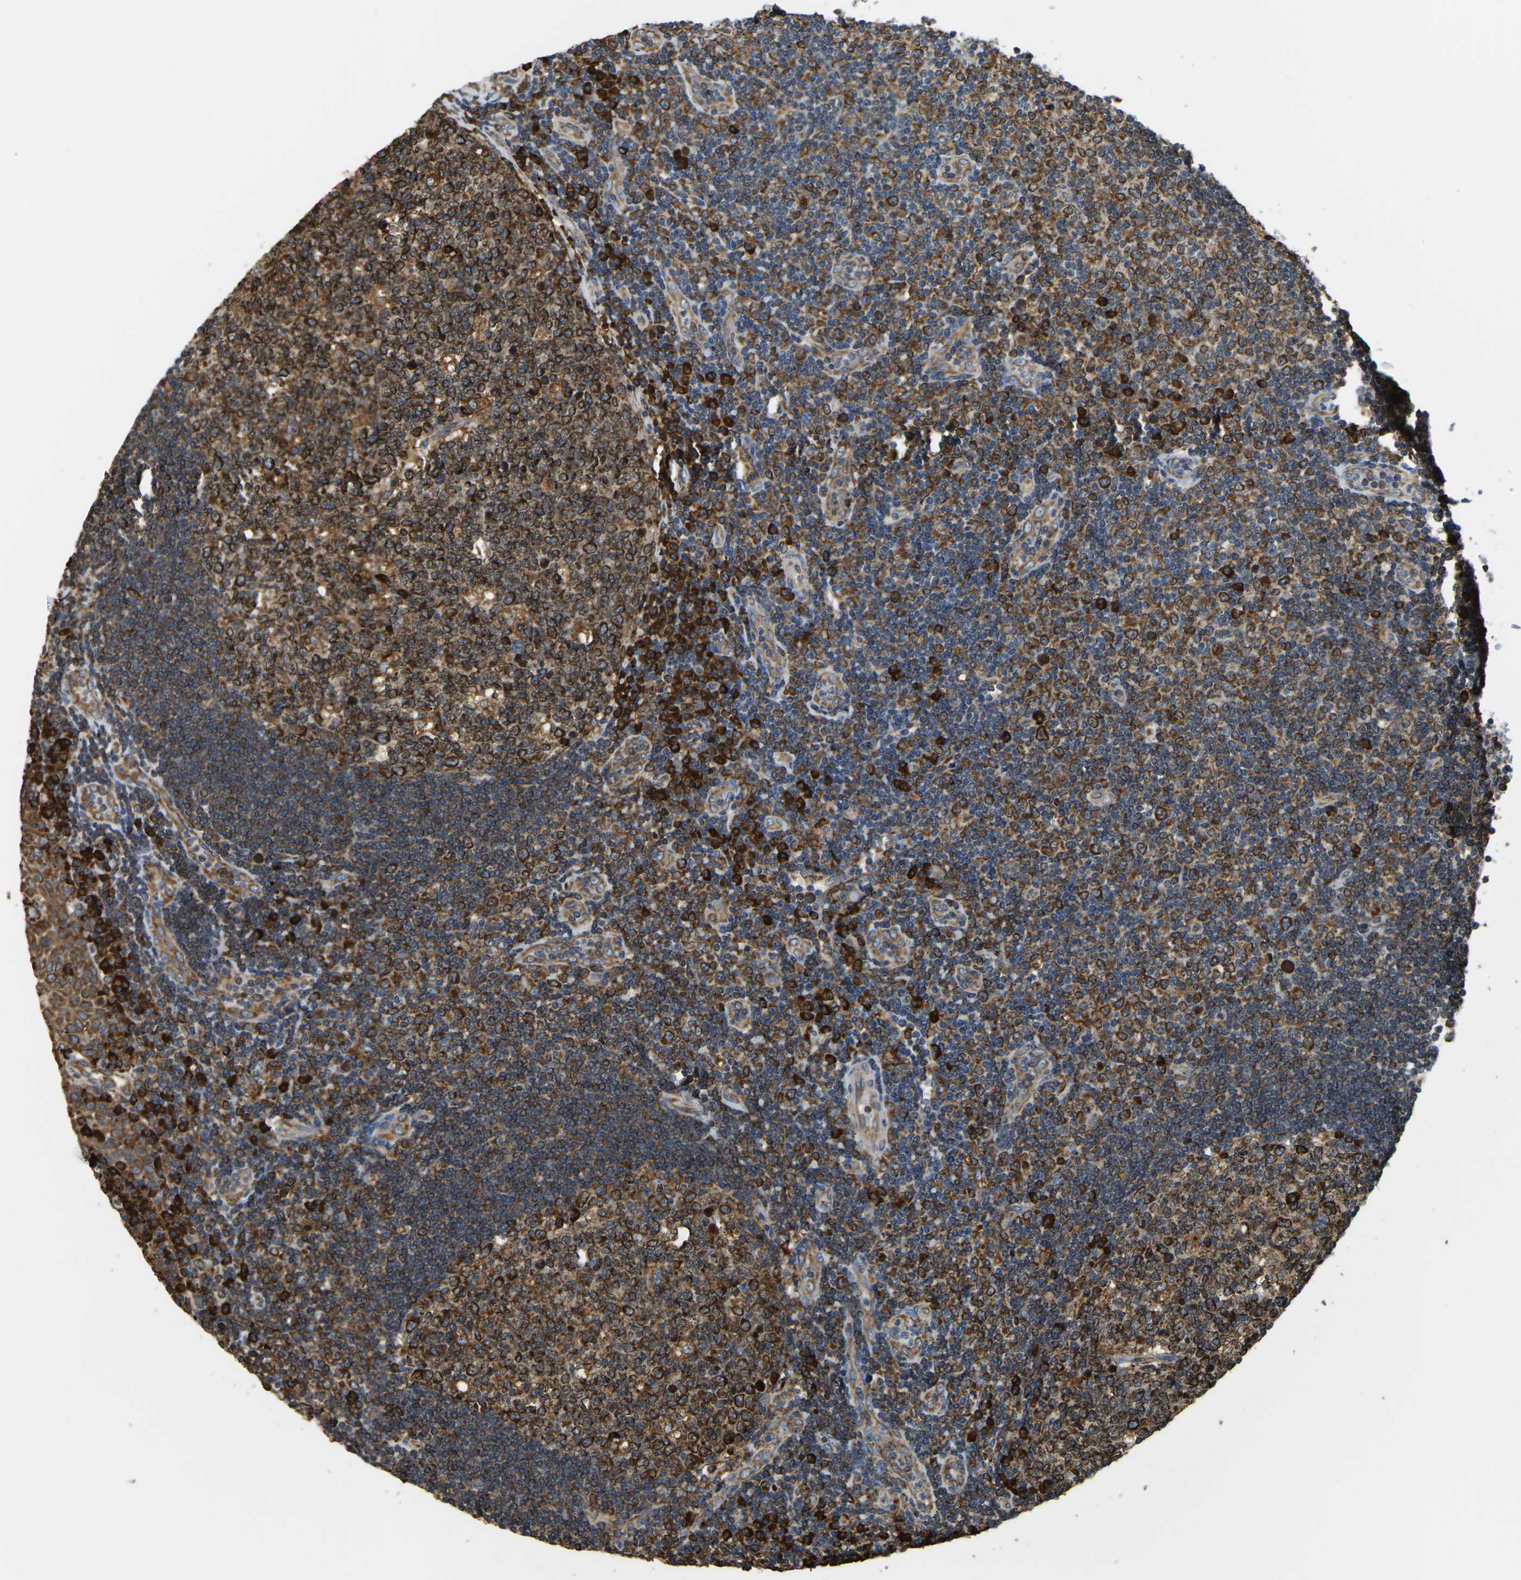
{"staining": {"intensity": "strong", "quantity": ">75%", "location": "cytoplasmic/membranous"}, "tissue": "tonsil", "cell_type": "Germinal center cells", "image_type": "normal", "snomed": [{"axis": "morphology", "description": "Normal tissue, NOS"}, {"axis": "topography", "description": "Tonsil"}], "caption": "Immunohistochemistry (IHC) of unremarkable human tonsil displays high levels of strong cytoplasmic/membranous staining in approximately >75% of germinal center cells.", "gene": "RNF115", "patient": {"sex": "female", "age": 40}}